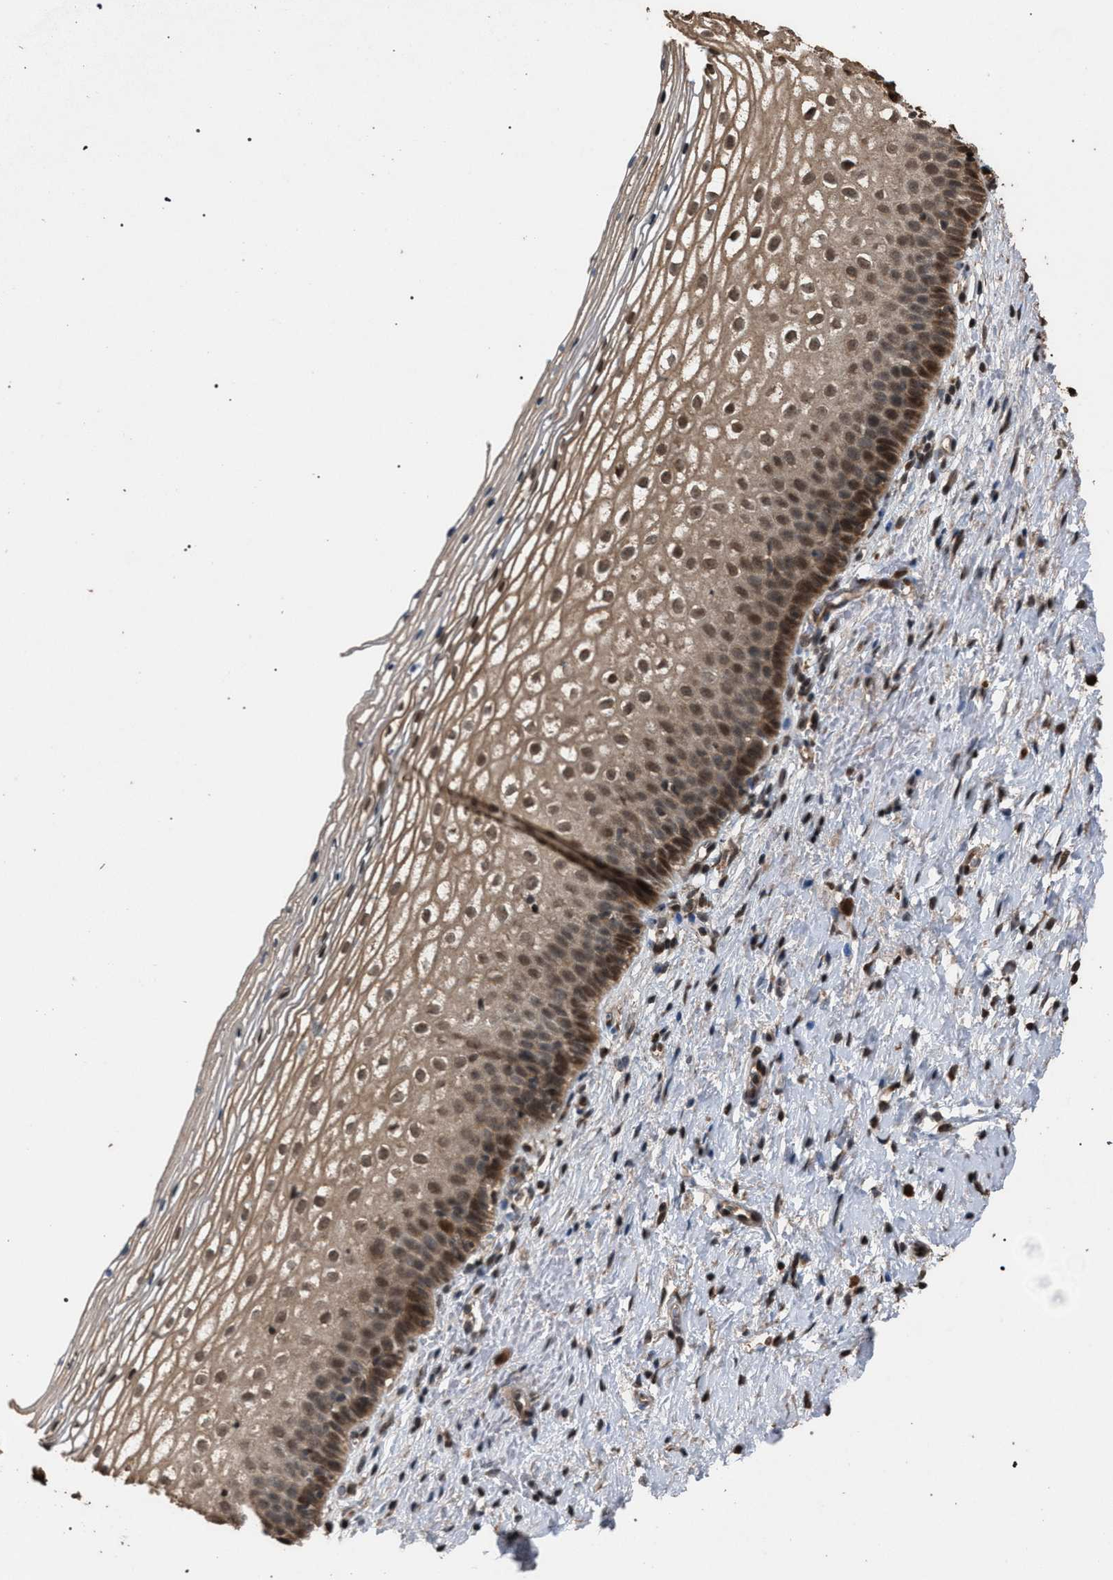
{"staining": {"intensity": "moderate", "quantity": ">75%", "location": "cytoplasmic/membranous,nuclear"}, "tissue": "cervix", "cell_type": "Squamous epithelial cells", "image_type": "normal", "snomed": [{"axis": "morphology", "description": "Normal tissue, NOS"}, {"axis": "topography", "description": "Cervix"}], "caption": "Immunohistochemical staining of benign cervix shows >75% levels of moderate cytoplasmic/membranous,nuclear protein expression in about >75% of squamous epithelial cells.", "gene": "NAA35", "patient": {"sex": "female", "age": 72}}